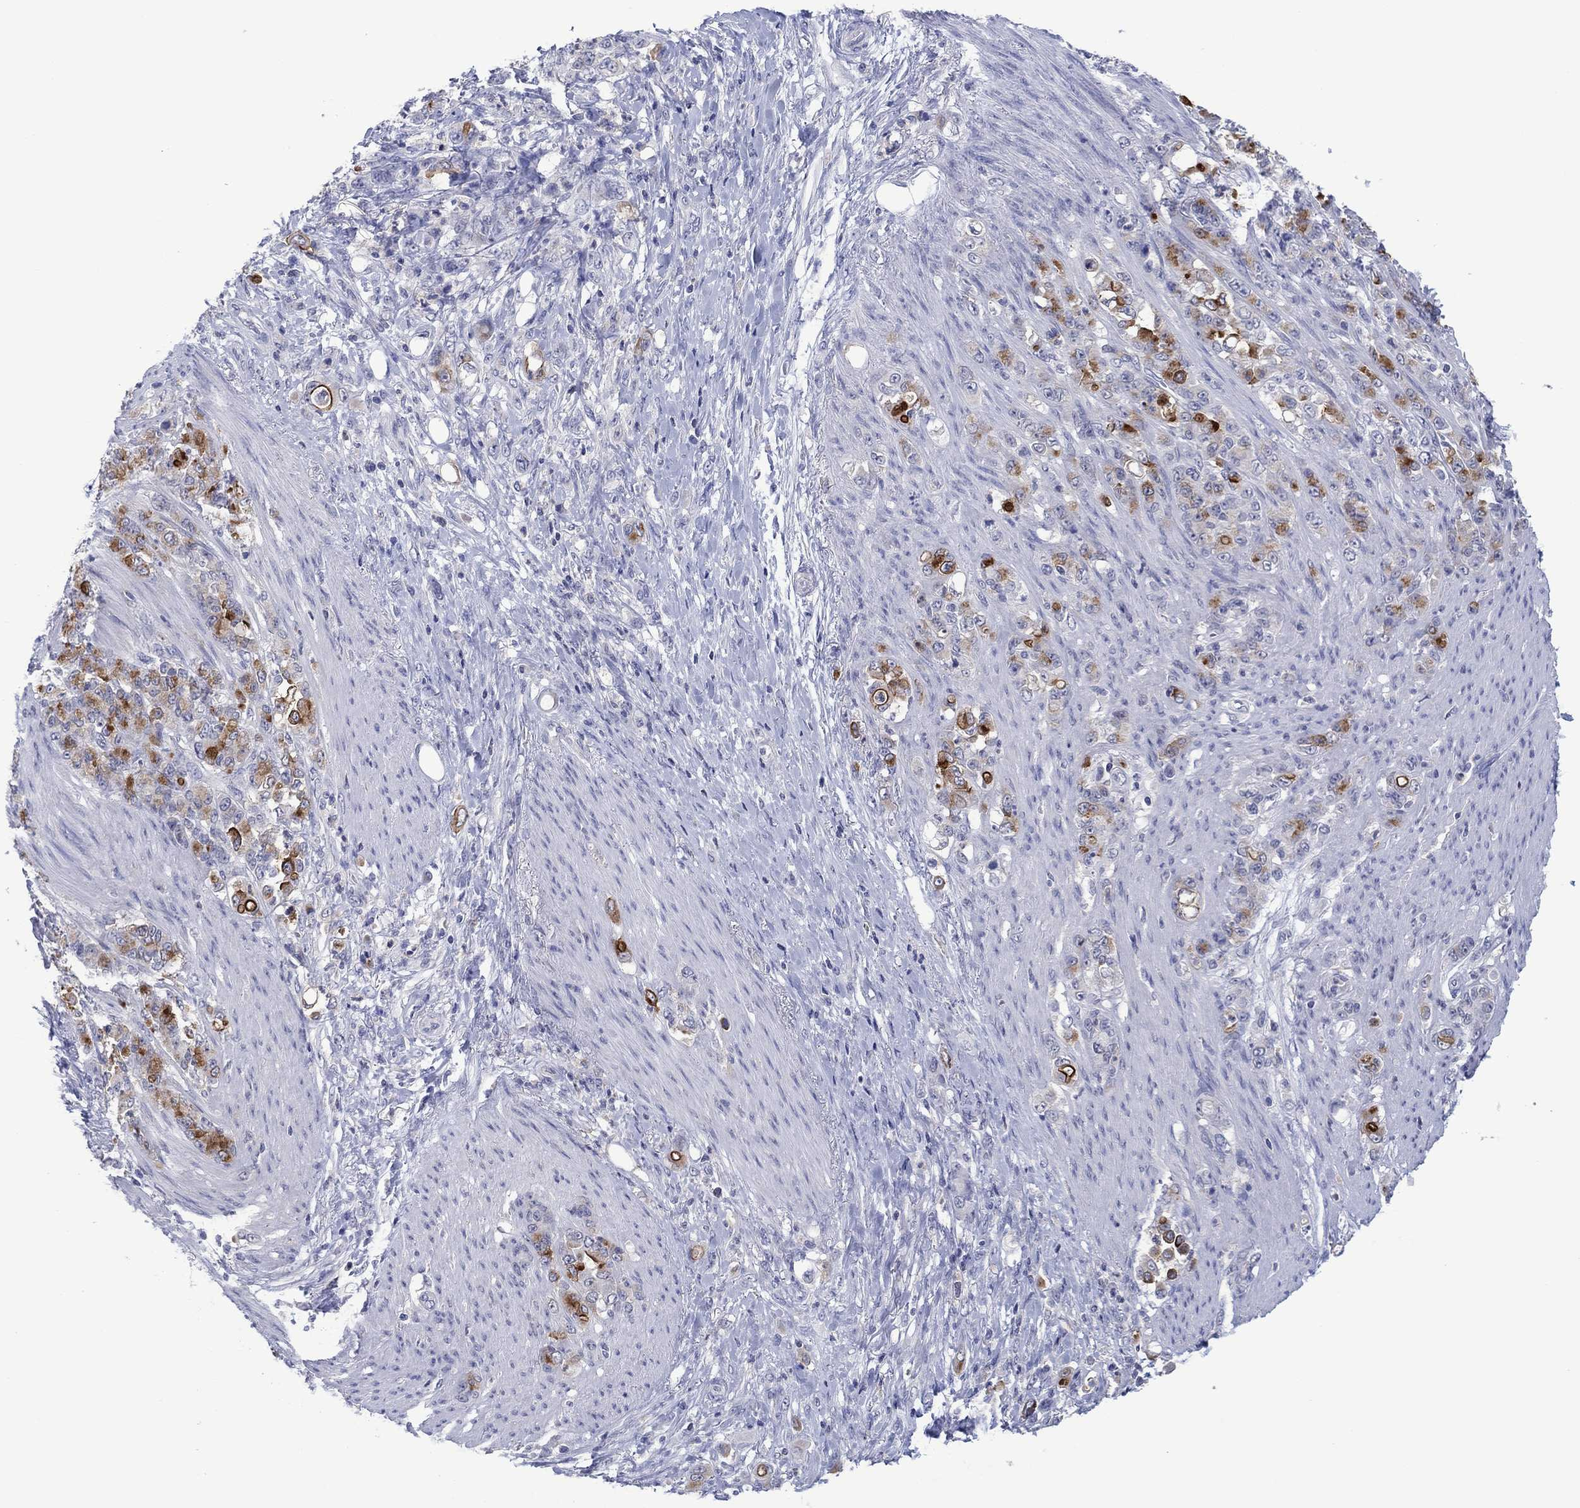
{"staining": {"intensity": "strong", "quantity": "25%-75%", "location": "cytoplasmic/membranous"}, "tissue": "stomach cancer", "cell_type": "Tumor cells", "image_type": "cancer", "snomed": [{"axis": "morphology", "description": "Adenocarcinoma, NOS"}, {"axis": "topography", "description": "Stomach"}], "caption": "Immunohistochemical staining of human adenocarcinoma (stomach) demonstrates strong cytoplasmic/membranous protein staining in approximately 25%-75% of tumor cells. (DAB IHC with brightfield microscopy, high magnification).", "gene": "FER1L6", "patient": {"sex": "female", "age": 79}}